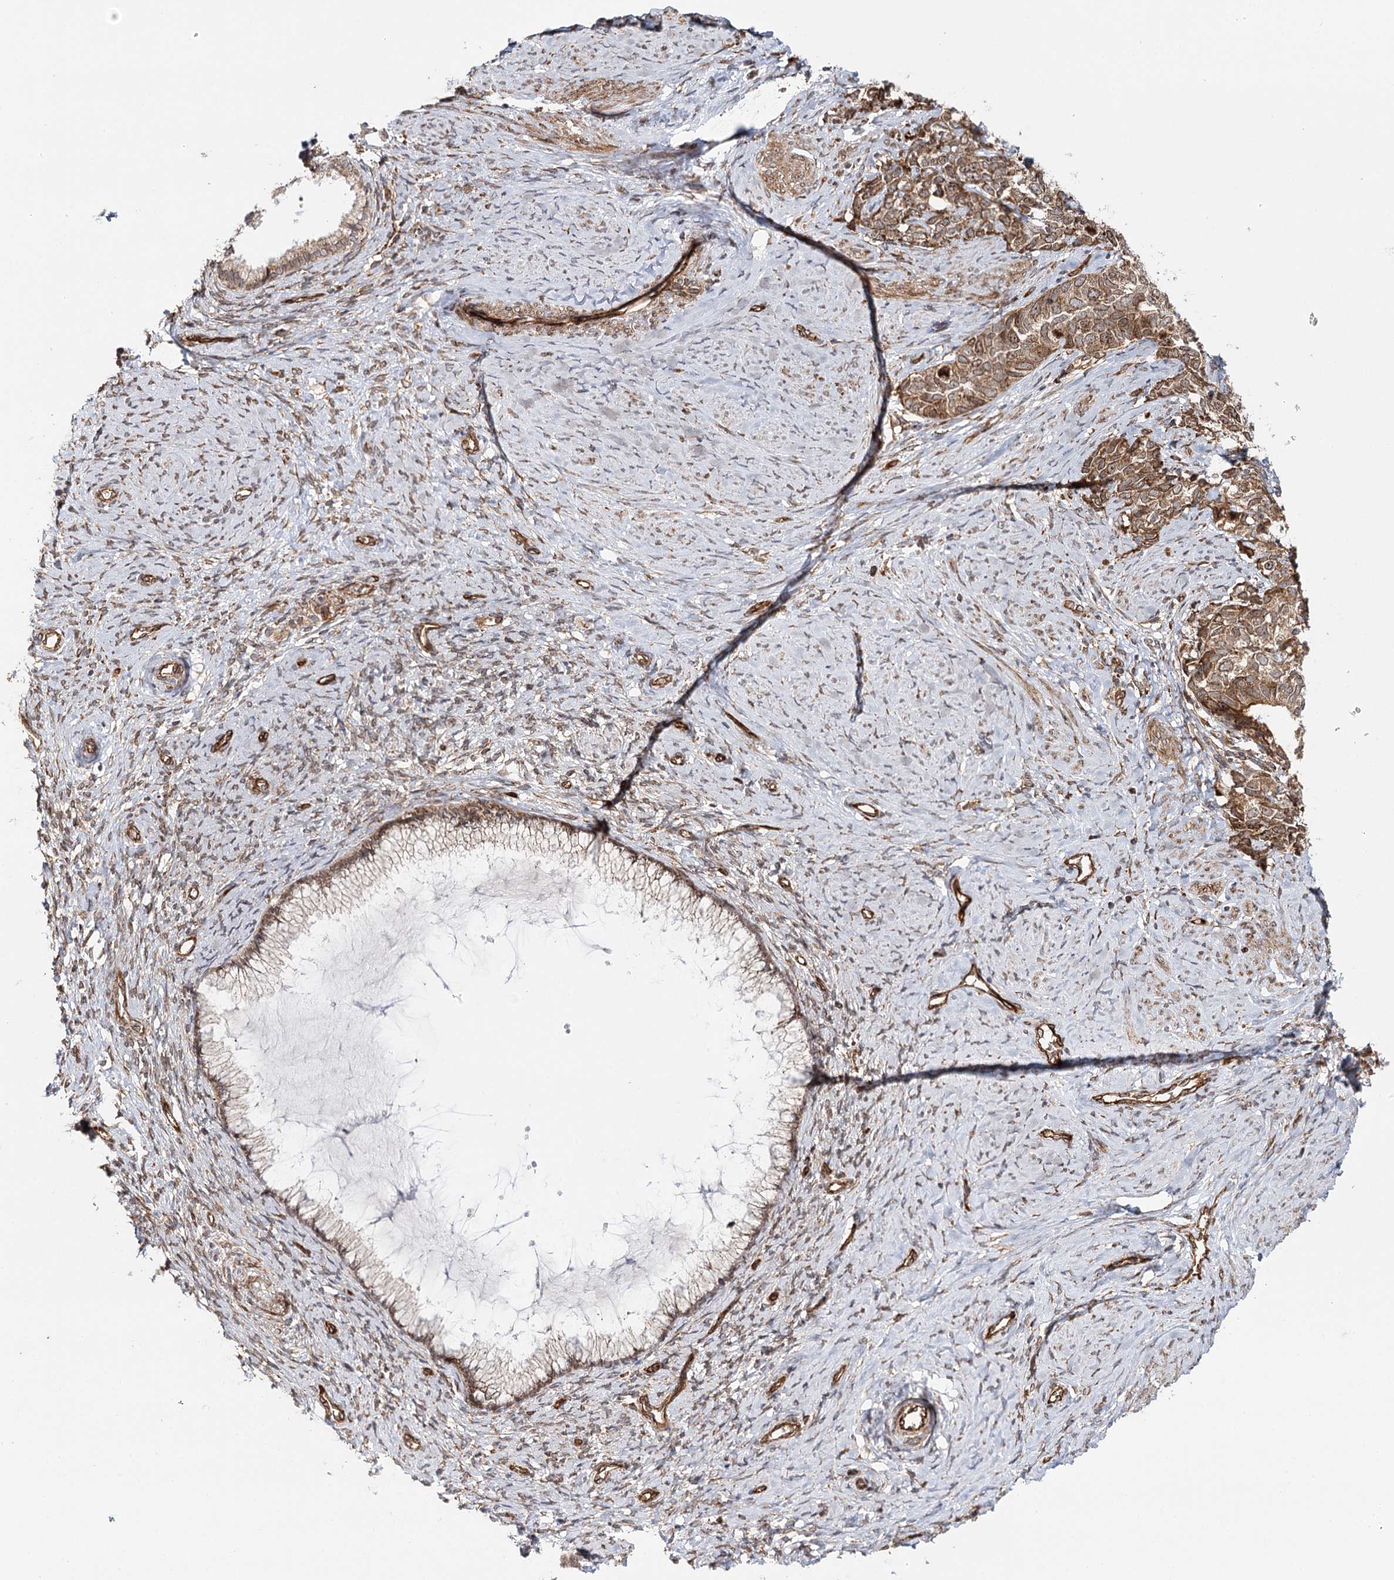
{"staining": {"intensity": "moderate", "quantity": ">75%", "location": "cytoplasmic/membranous"}, "tissue": "cervical cancer", "cell_type": "Tumor cells", "image_type": "cancer", "snomed": [{"axis": "morphology", "description": "Squamous cell carcinoma, NOS"}, {"axis": "topography", "description": "Cervix"}], "caption": "Immunohistochemistry (IHC) micrograph of cervical squamous cell carcinoma stained for a protein (brown), which exhibits medium levels of moderate cytoplasmic/membranous expression in approximately >75% of tumor cells.", "gene": "MKNK1", "patient": {"sex": "female", "age": 63}}